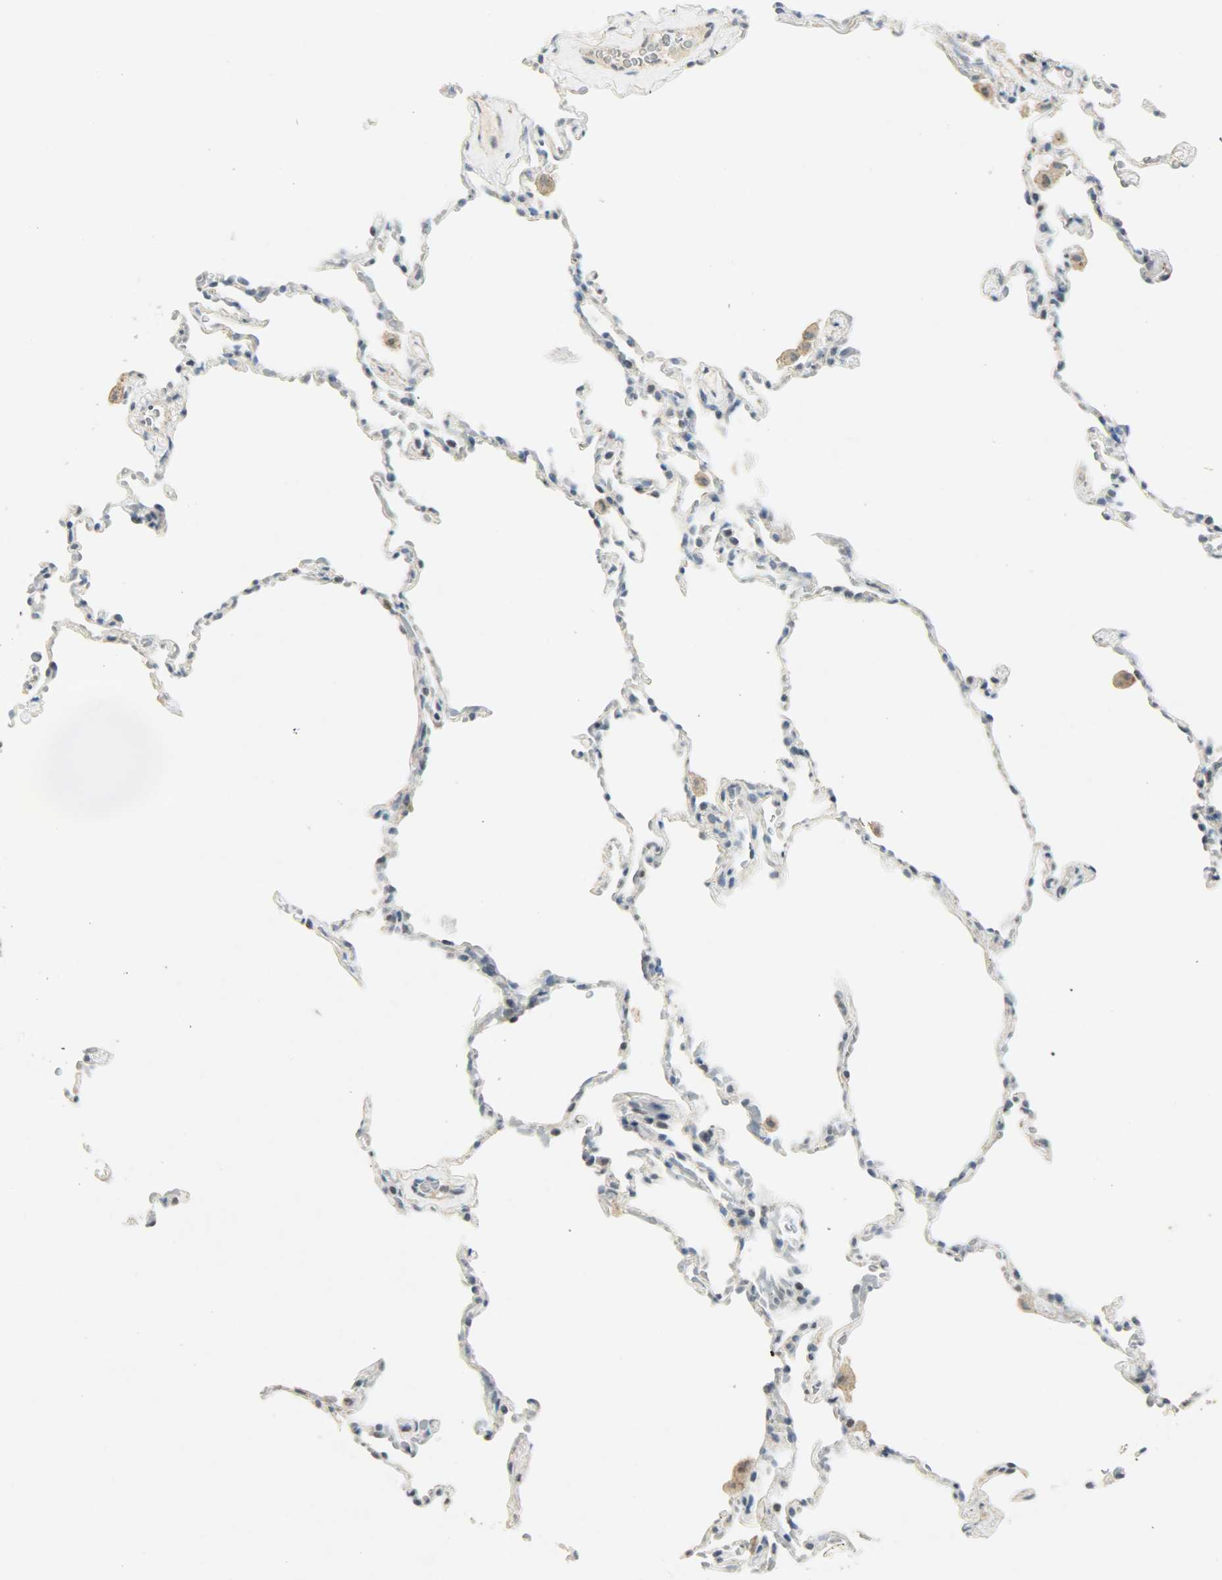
{"staining": {"intensity": "negative", "quantity": "none", "location": "none"}, "tissue": "lung", "cell_type": "Alveolar cells", "image_type": "normal", "snomed": [{"axis": "morphology", "description": "Normal tissue, NOS"}, {"axis": "morphology", "description": "Soft tissue tumor metastatic"}, {"axis": "topography", "description": "Lung"}], "caption": "Human lung stained for a protein using immunohistochemistry shows no expression in alveolar cells.", "gene": "AURKB", "patient": {"sex": "male", "age": 59}}